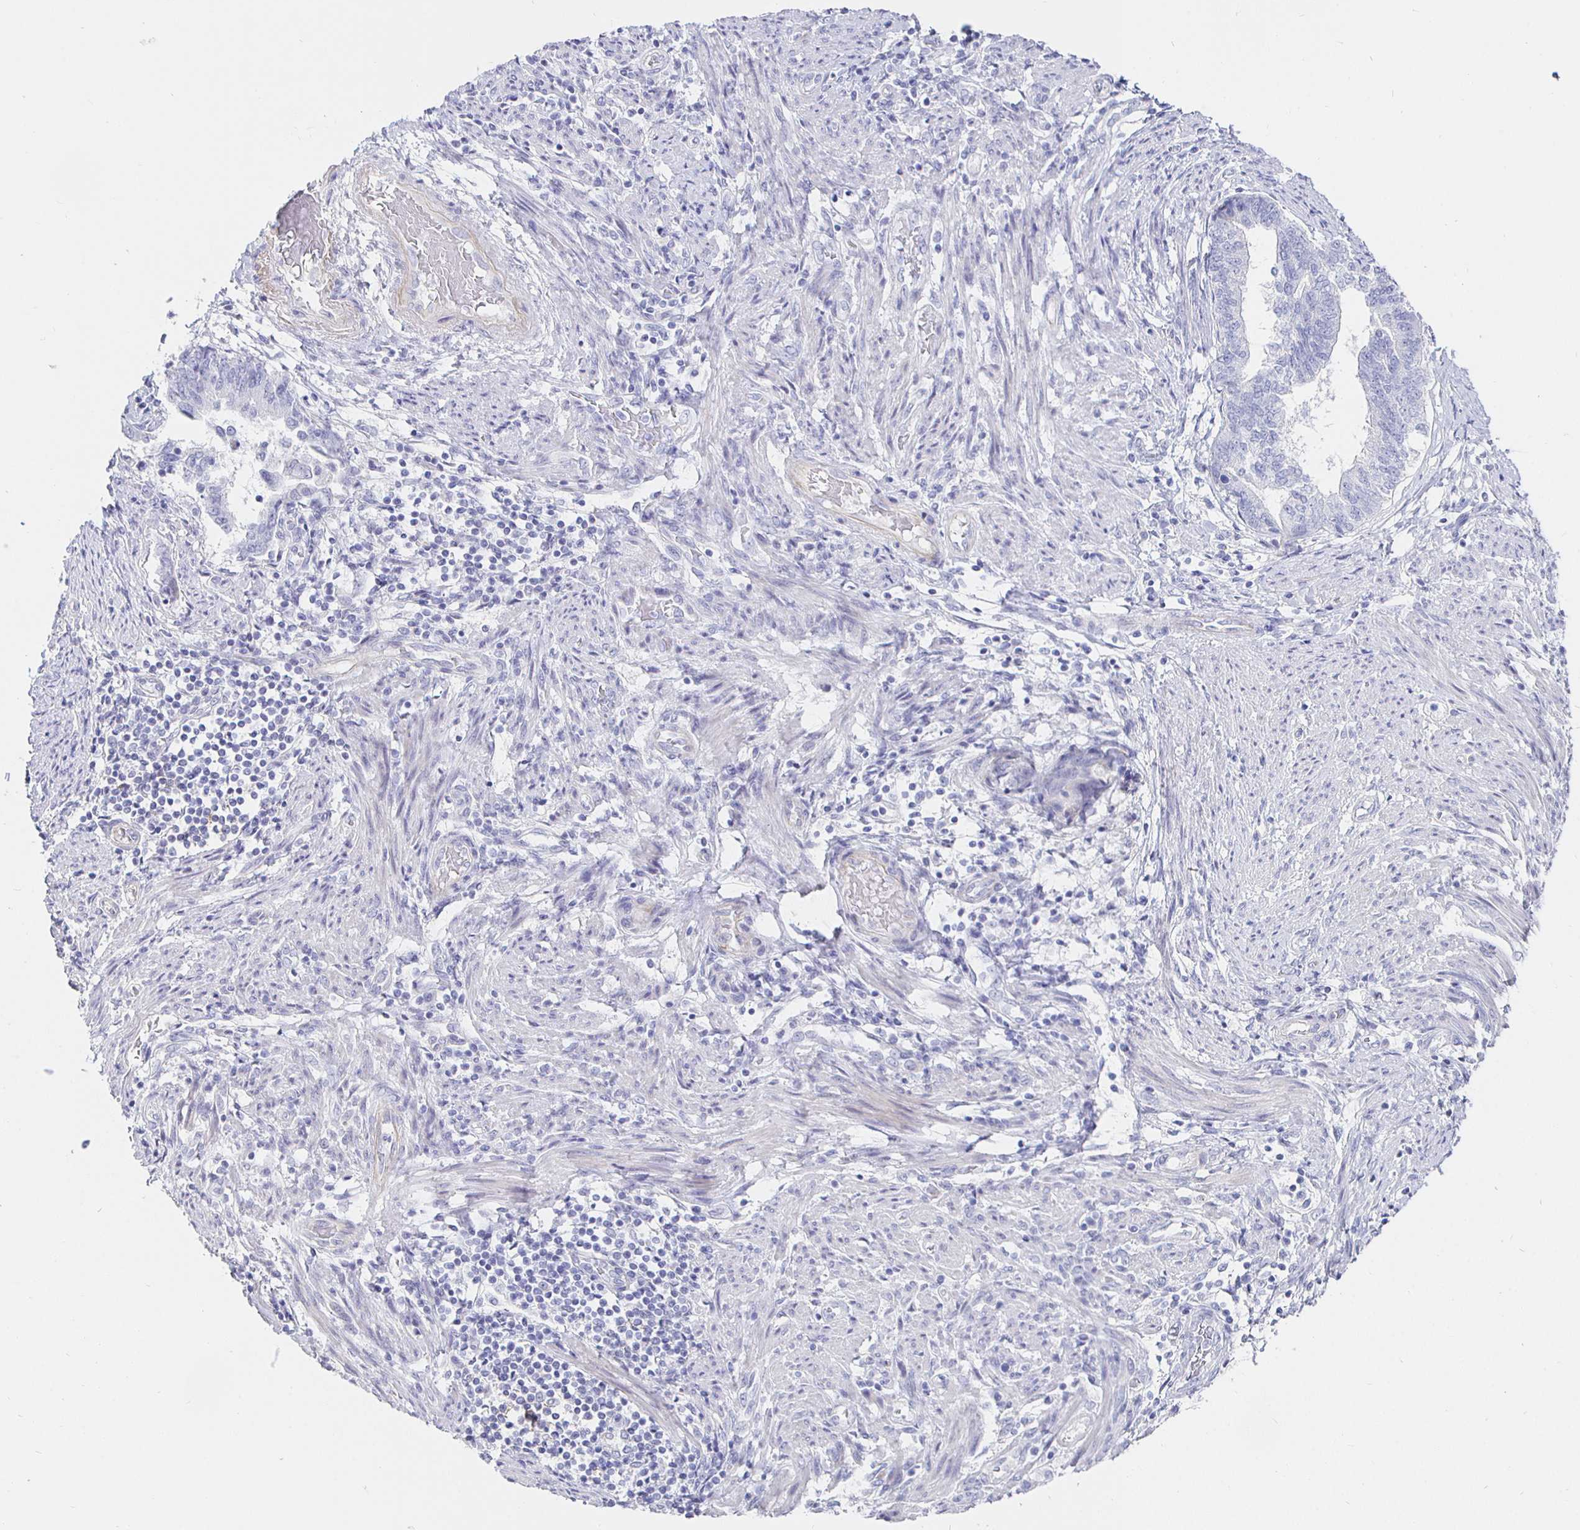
{"staining": {"intensity": "negative", "quantity": "none", "location": "none"}, "tissue": "endometrial cancer", "cell_type": "Tumor cells", "image_type": "cancer", "snomed": [{"axis": "morphology", "description": "Adenocarcinoma, NOS"}, {"axis": "topography", "description": "Endometrium"}], "caption": "Photomicrograph shows no significant protein expression in tumor cells of endometrial adenocarcinoma.", "gene": "CR2", "patient": {"sex": "female", "age": 65}}